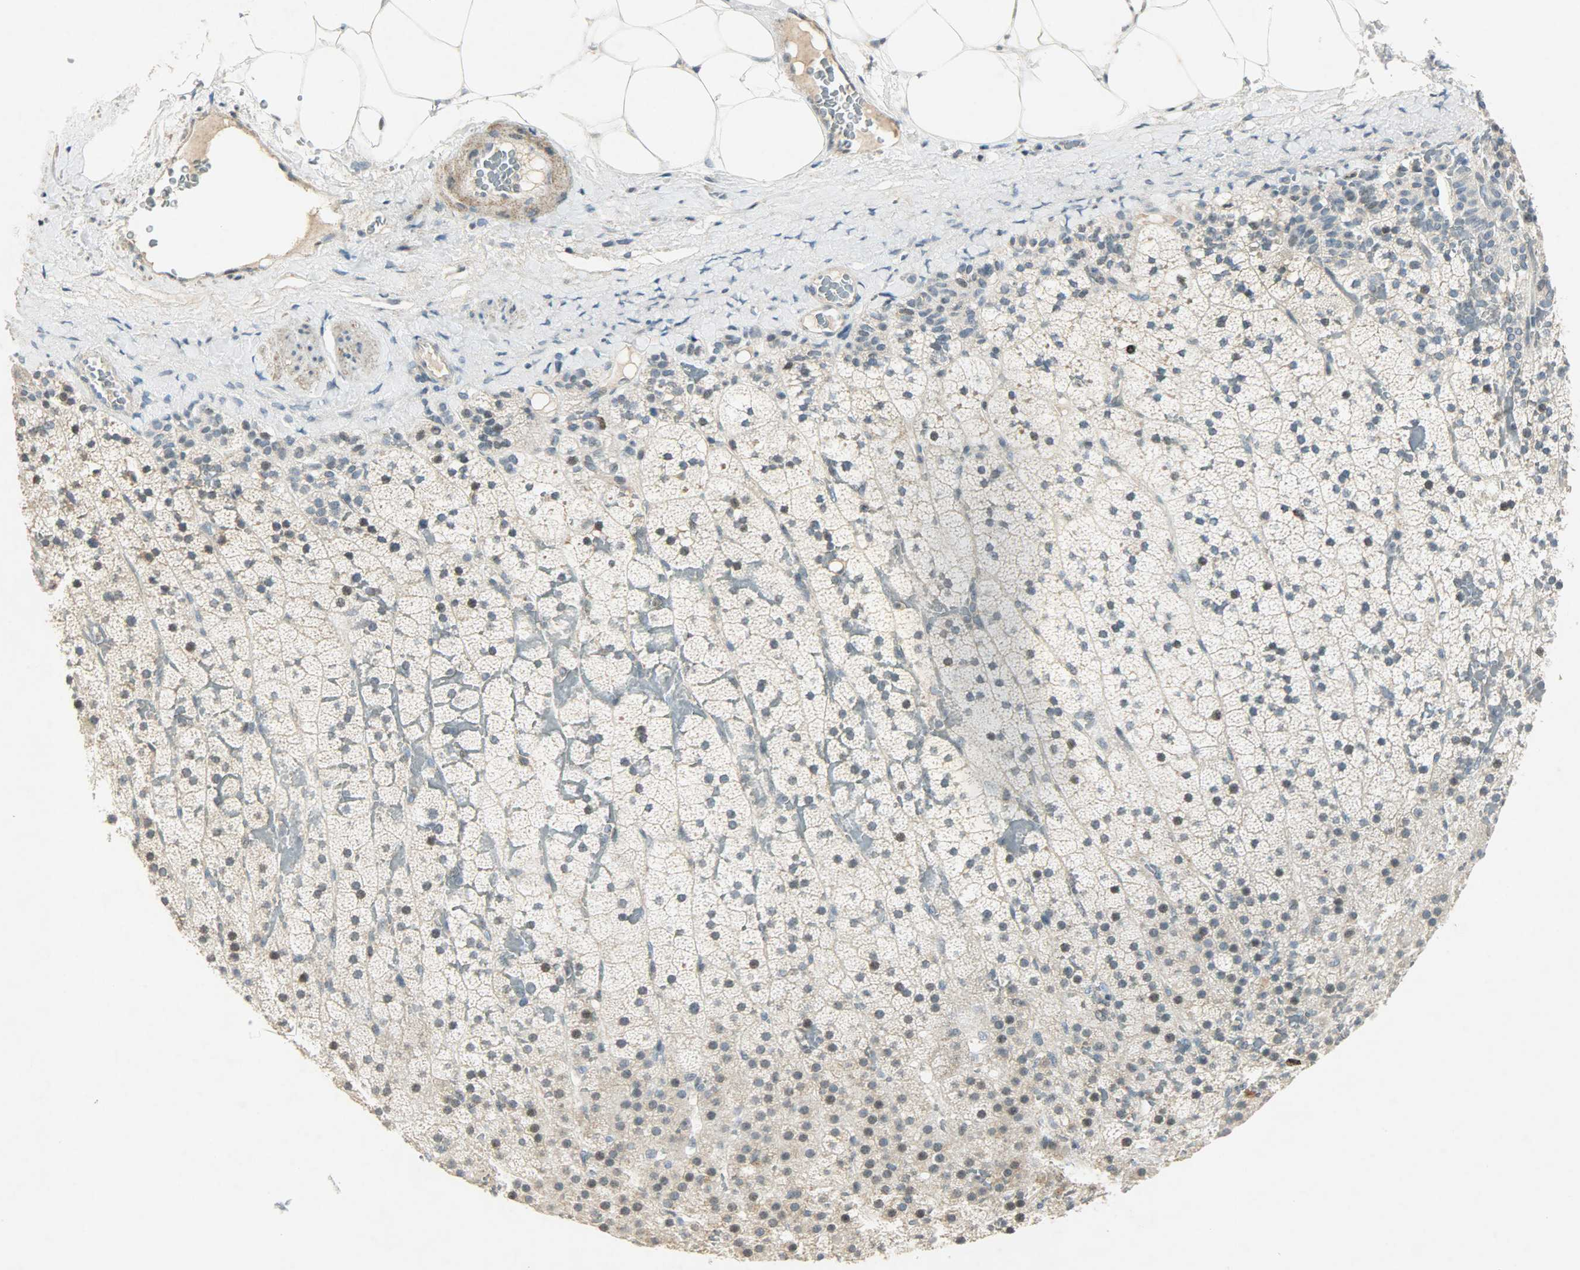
{"staining": {"intensity": "moderate", "quantity": "25%-75%", "location": "cytoplasmic/membranous,nuclear"}, "tissue": "adrenal gland", "cell_type": "Glandular cells", "image_type": "normal", "snomed": [{"axis": "morphology", "description": "Normal tissue, NOS"}, {"axis": "topography", "description": "Adrenal gland"}], "caption": "The image exhibits a brown stain indicating the presence of a protein in the cytoplasmic/membranous,nuclear of glandular cells in adrenal gland. Ihc stains the protein in brown and the nuclei are stained blue.", "gene": "AURKB", "patient": {"sex": "male", "age": 35}}